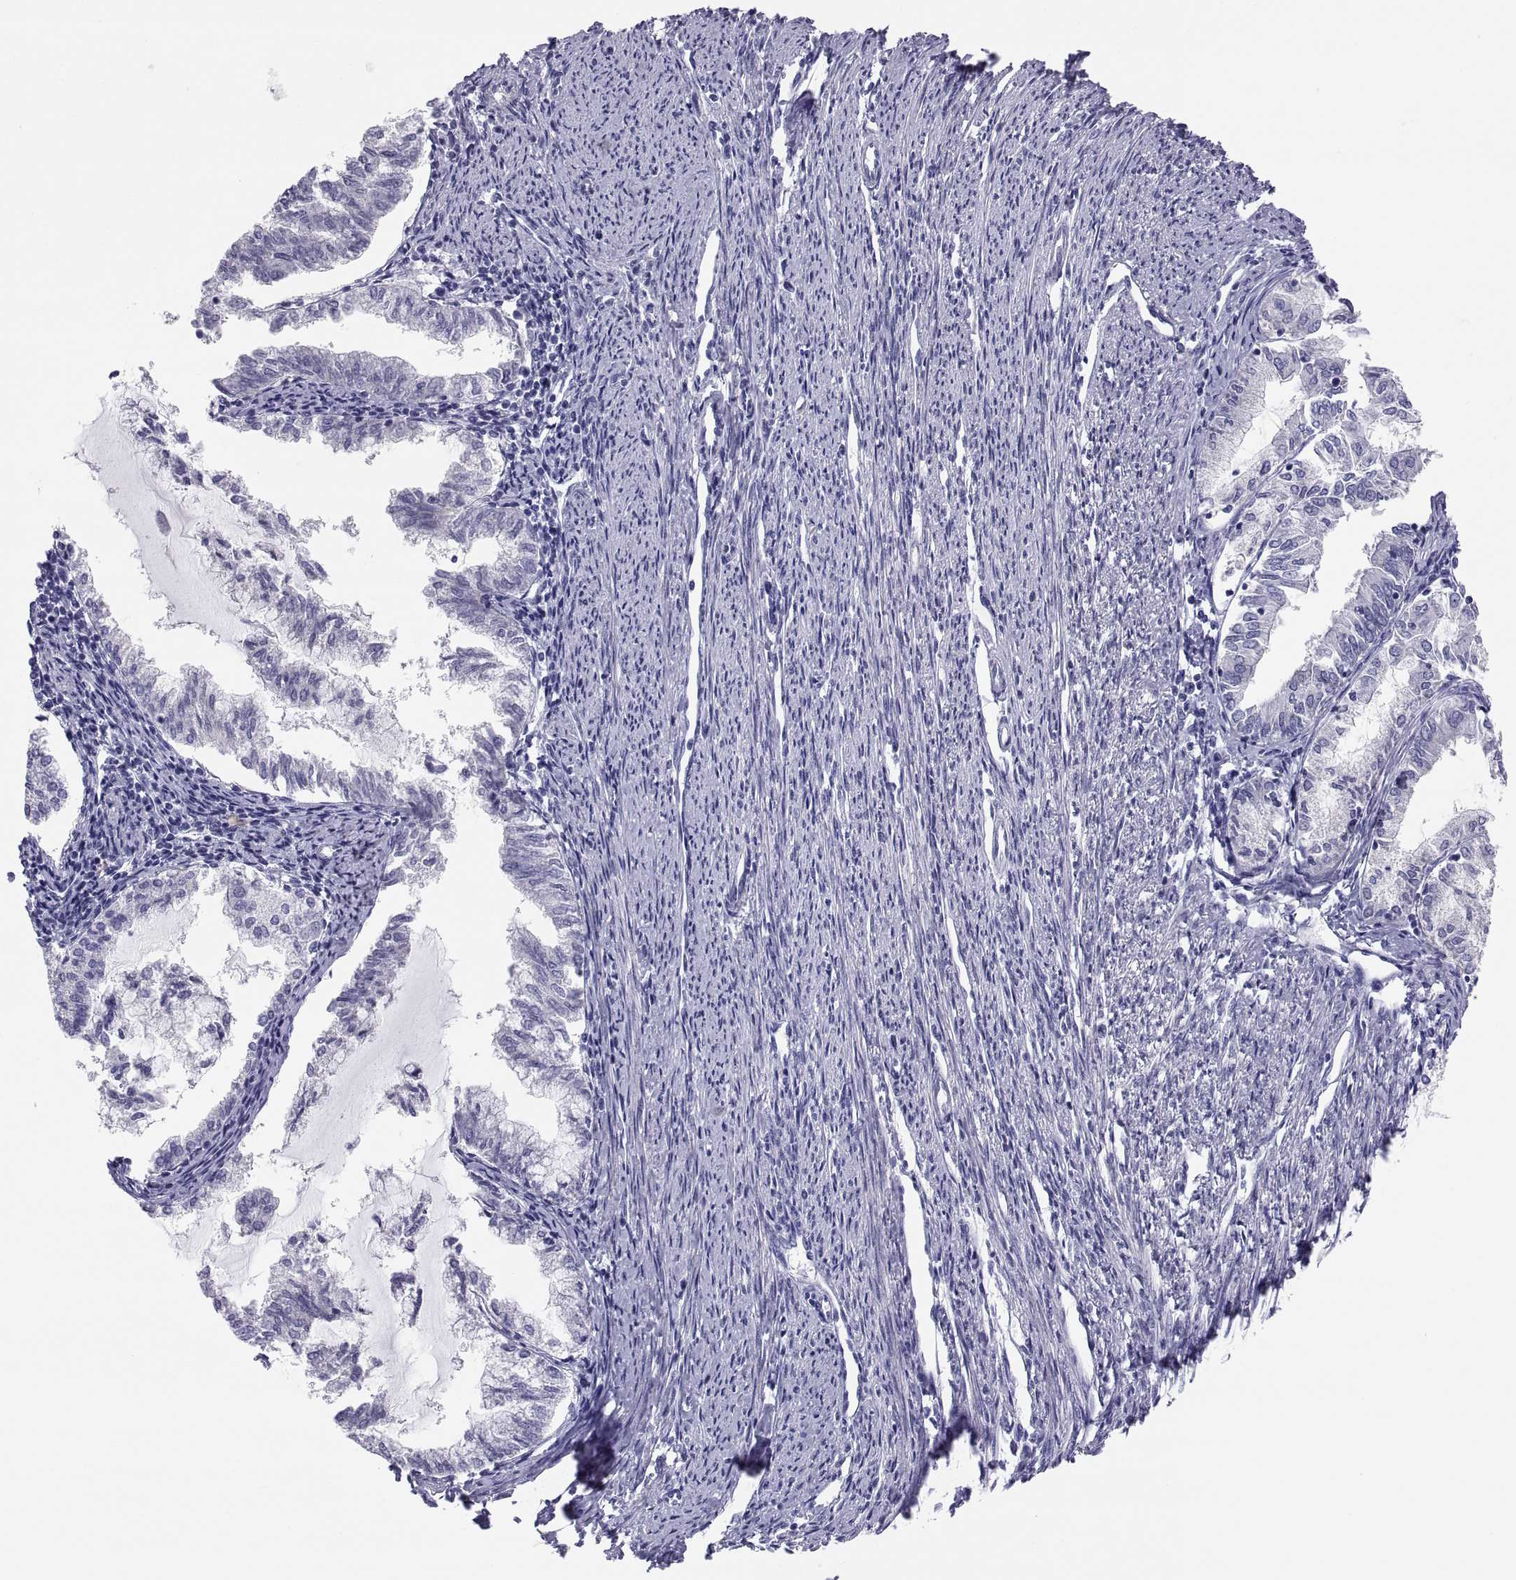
{"staining": {"intensity": "negative", "quantity": "none", "location": "none"}, "tissue": "endometrial cancer", "cell_type": "Tumor cells", "image_type": "cancer", "snomed": [{"axis": "morphology", "description": "Adenocarcinoma, NOS"}, {"axis": "topography", "description": "Endometrium"}], "caption": "A histopathology image of endometrial cancer (adenocarcinoma) stained for a protein reveals no brown staining in tumor cells.", "gene": "FAM170A", "patient": {"sex": "female", "age": 79}}